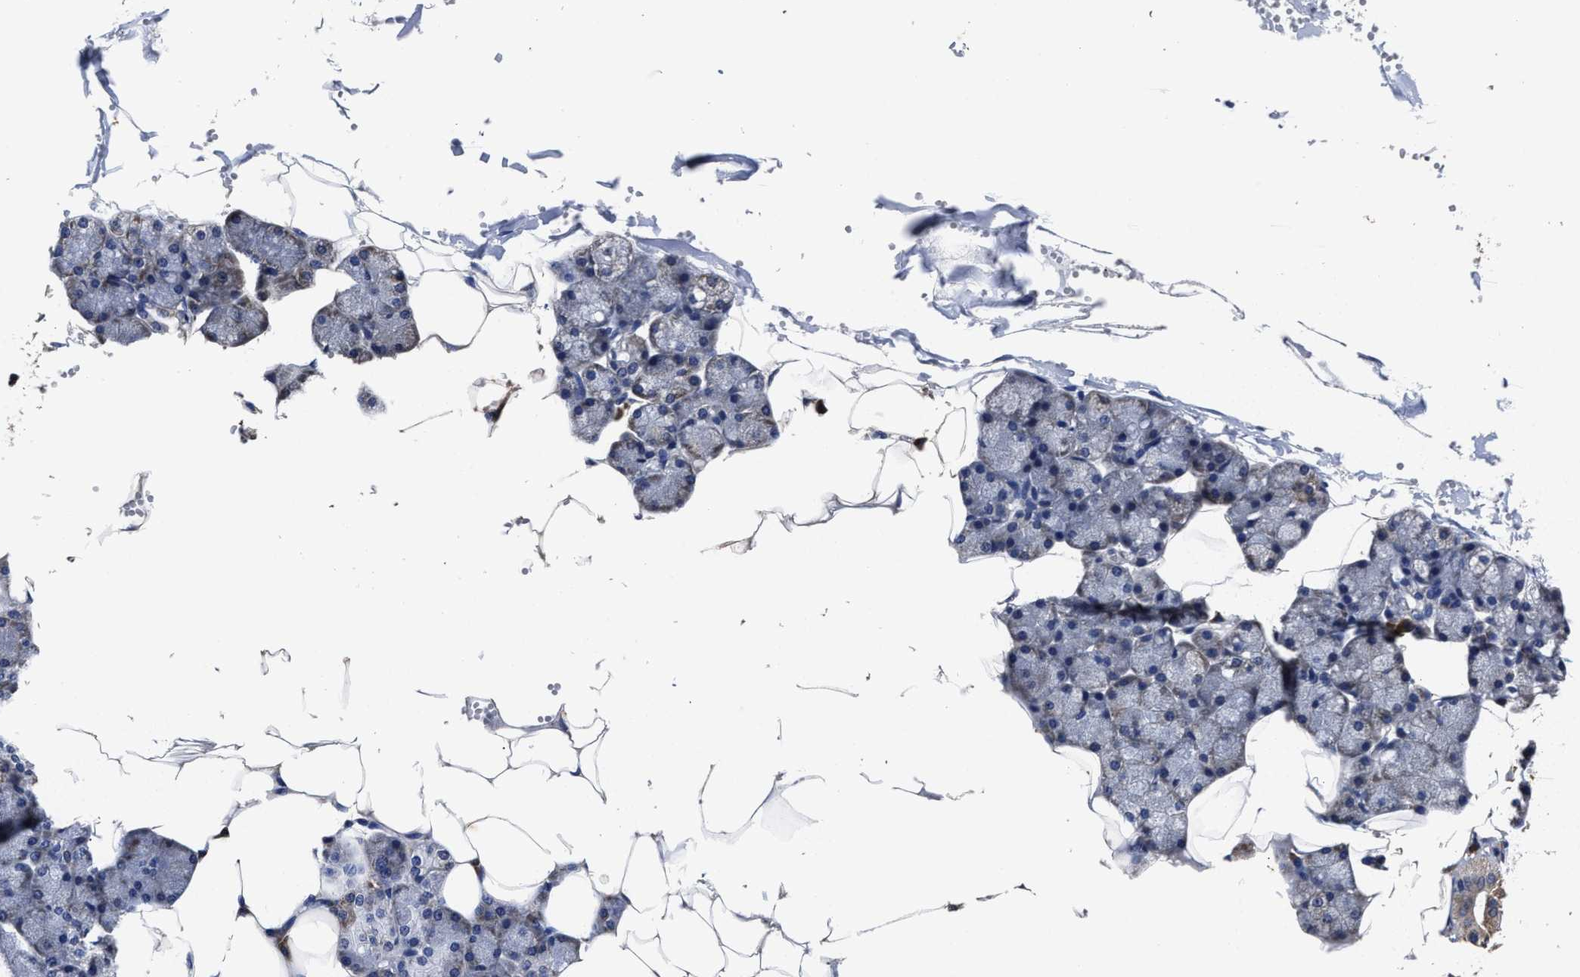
{"staining": {"intensity": "moderate", "quantity": "25%-75%", "location": "cytoplasmic/membranous"}, "tissue": "salivary gland", "cell_type": "Glandular cells", "image_type": "normal", "snomed": [{"axis": "morphology", "description": "Normal tissue, NOS"}, {"axis": "topography", "description": "Salivary gland"}], "caption": "Salivary gland stained for a protein (brown) exhibits moderate cytoplasmic/membranous positive positivity in about 25%-75% of glandular cells.", "gene": "AVEN", "patient": {"sex": "male", "age": 62}}